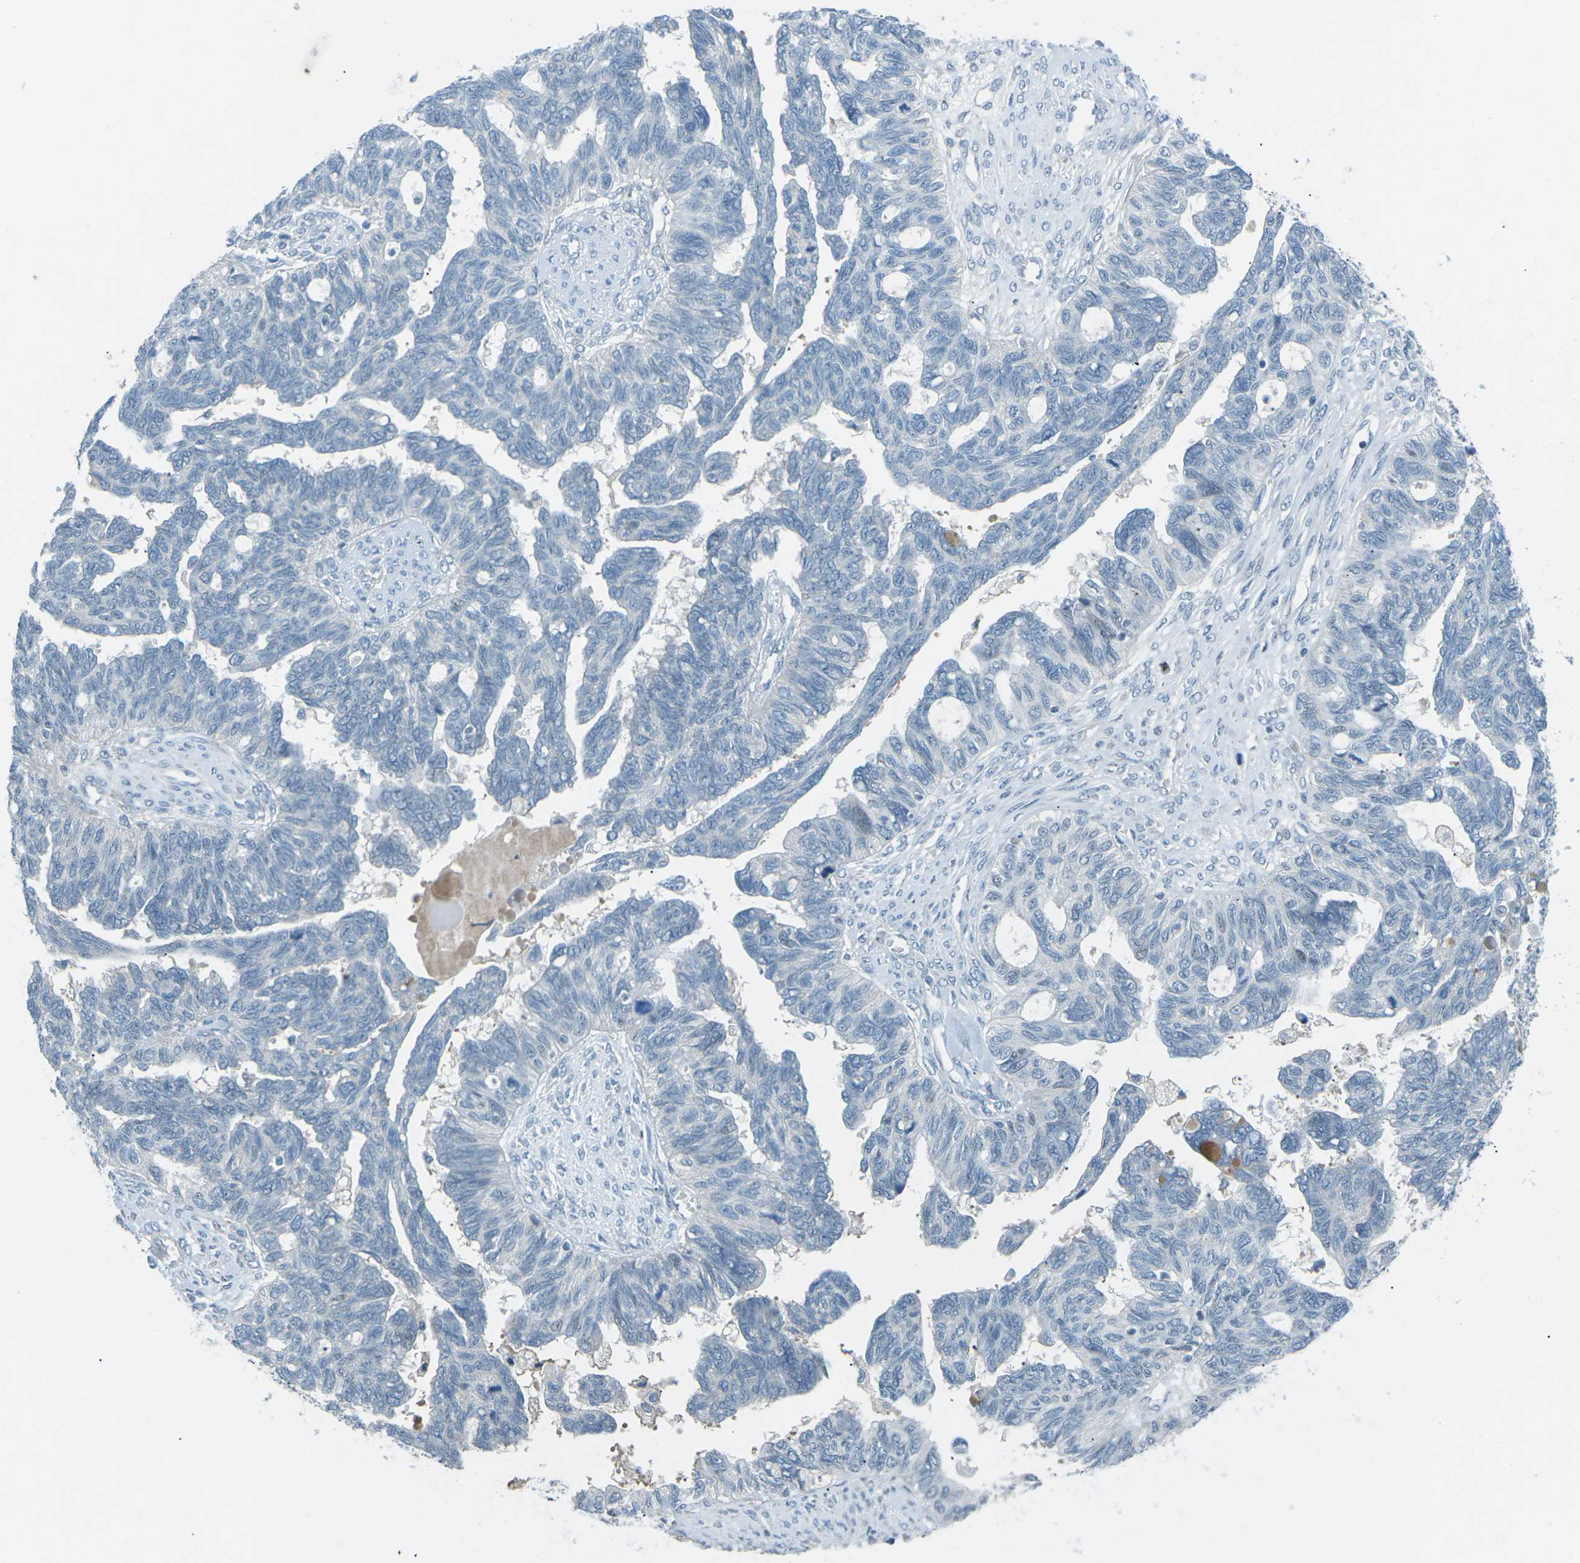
{"staining": {"intensity": "negative", "quantity": "none", "location": "none"}, "tissue": "ovarian cancer", "cell_type": "Tumor cells", "image_type": "cancer", "snomed": [{"axis": "morphology", "description": "Cystadenocarcinoma, serous, NOS"}, {"axis": "topography", "description": "Ovary"}], "caption": "An image of ovarian cancer (serous cystadenocarcinoma) stained for a protein demonstrates no brown staining in tumor cells.", "gene": "PRKCA", "patient": {"sex": "female", "age": 79}}